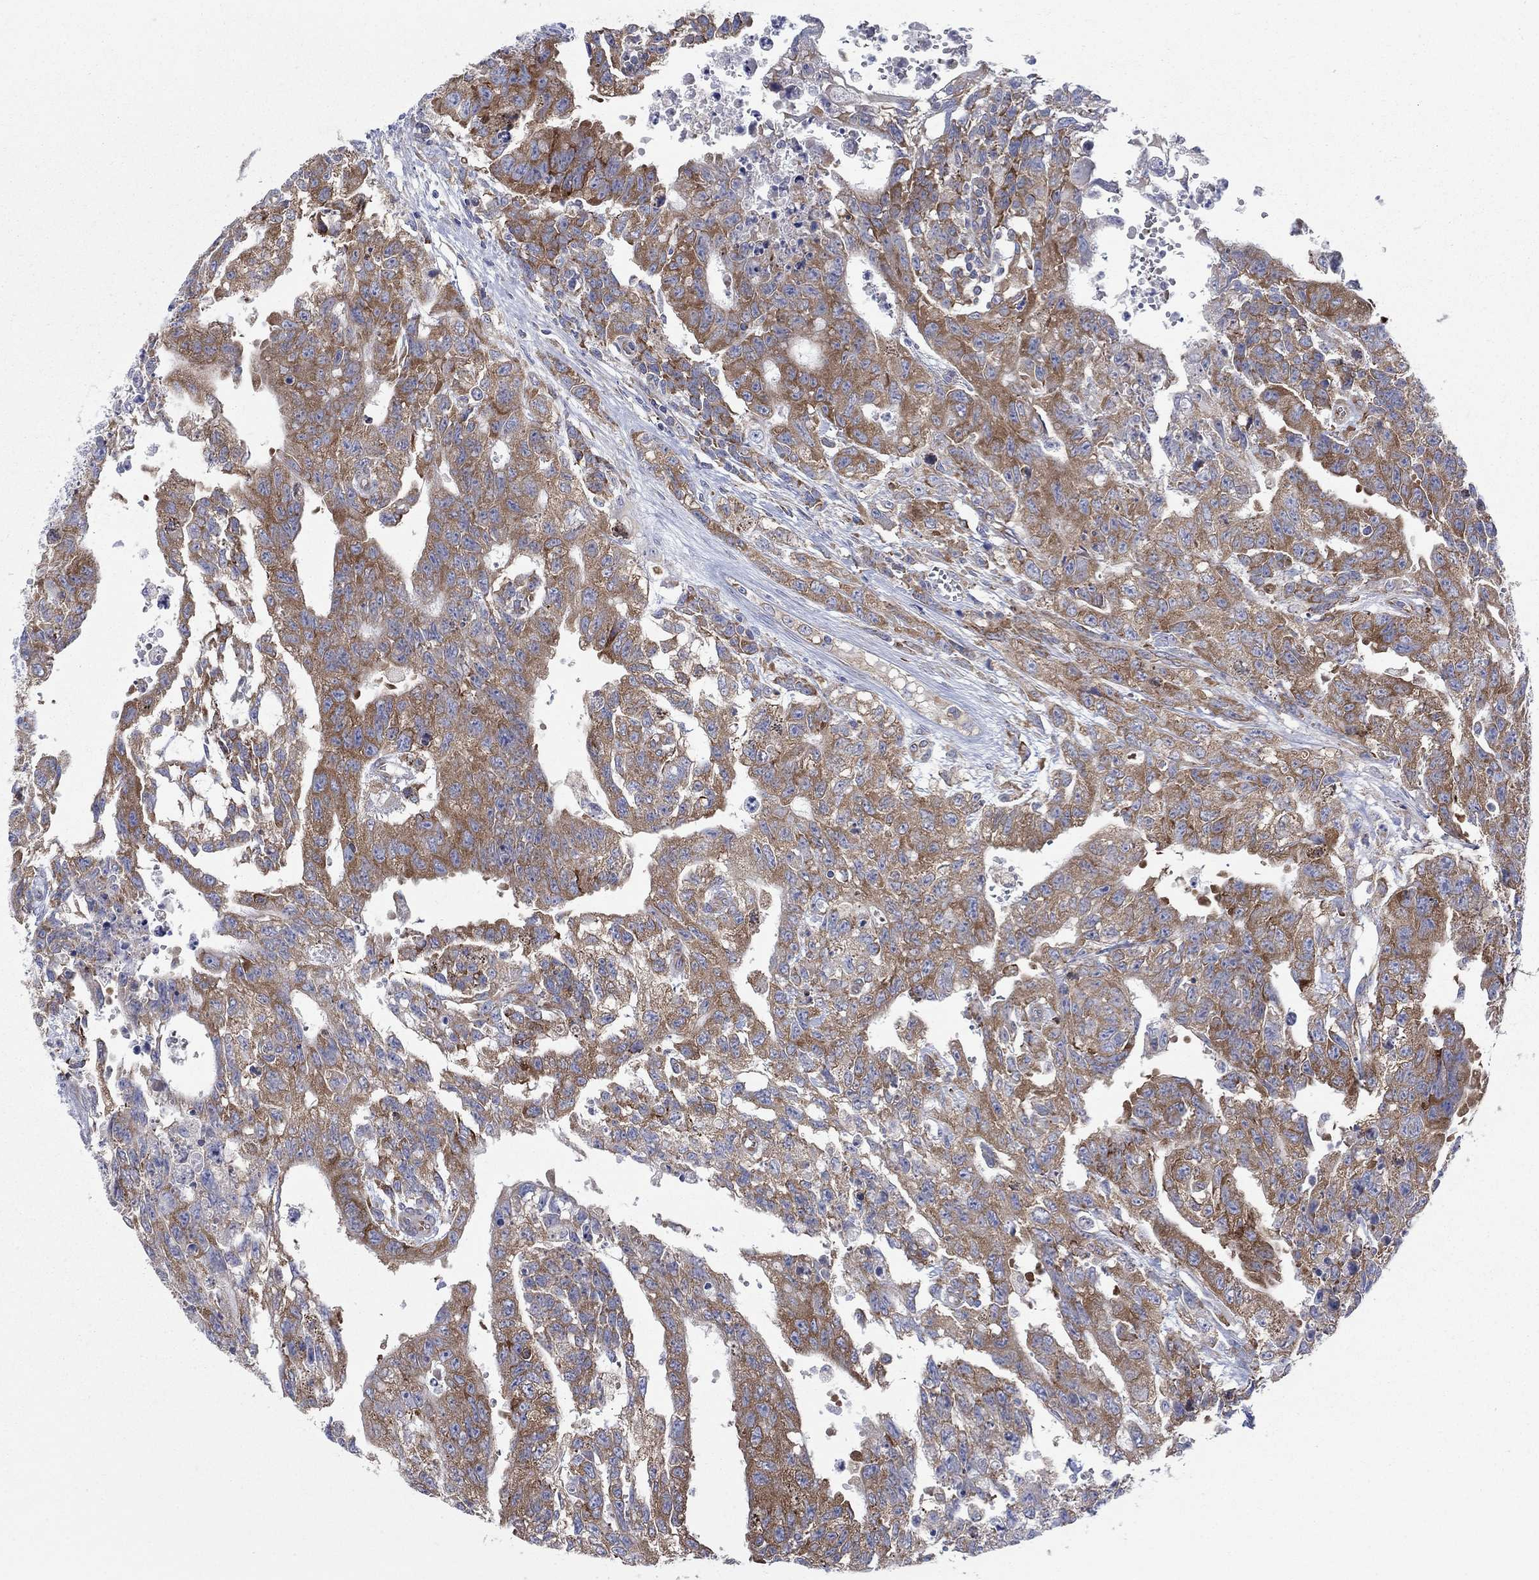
{"staining": {"intensity": "strong", "quantity": "25%-75%", "location": "cytoplasmic/membranous"}, "tissue": "testis cancer", "cell_type": "Tumor cells", "image_type": "cancer", "snomed": [{"axis": "morphology", "description": "Carcinoma, Embryonal, NOS"}, {"axis": "topography", "description": "Testis"}], "caption": "Immunohistochemistry image of testis cancer stained for a protein (brown), which displays high levels of strong cytoplasmic/membranous expression in about 25%-75% of tumor cells.", "gene": "TMEM59", "patient": {"sex": "male", "age": 24}}